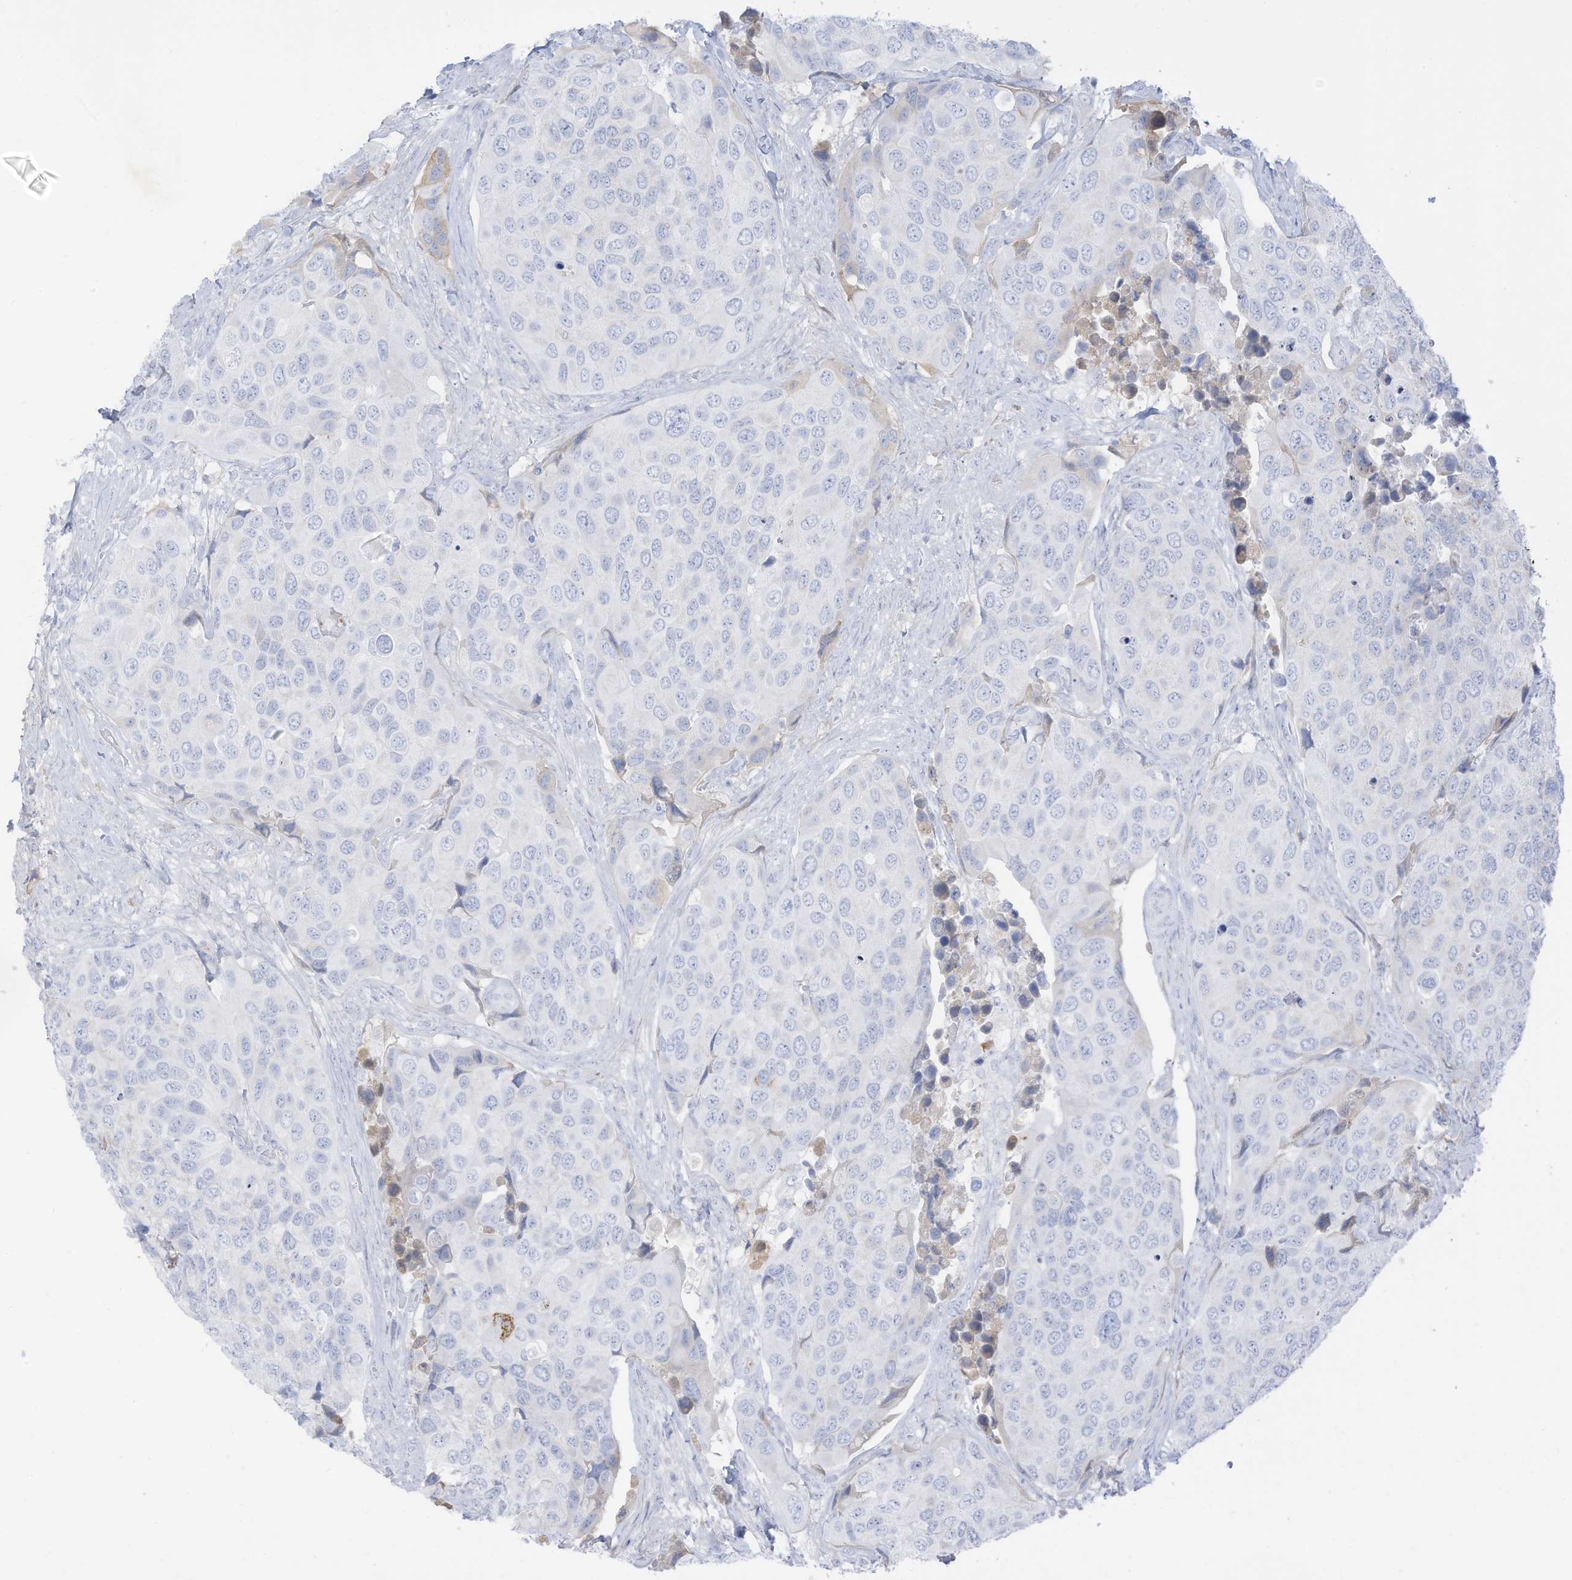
{"staining": {"intensity": "negative", "quantity": "none", "location": "none"}, "tissue": "urothelial cancer", "cell_type": "Tumor cells", "image_type": "cancer", "snomed": [{"axis": "morphology", "description": "Urothelial carcinoma, High grade"}, {"axis": "topography", "description": "Urinary bladder"}], "caption": "The immunohistochemistry (IHC) micrograph has no significant staining in tumor cells of urothelial cancer tissue.", "gene": "HSD17B13", "patient": {"sex": "male", "age": 74}}